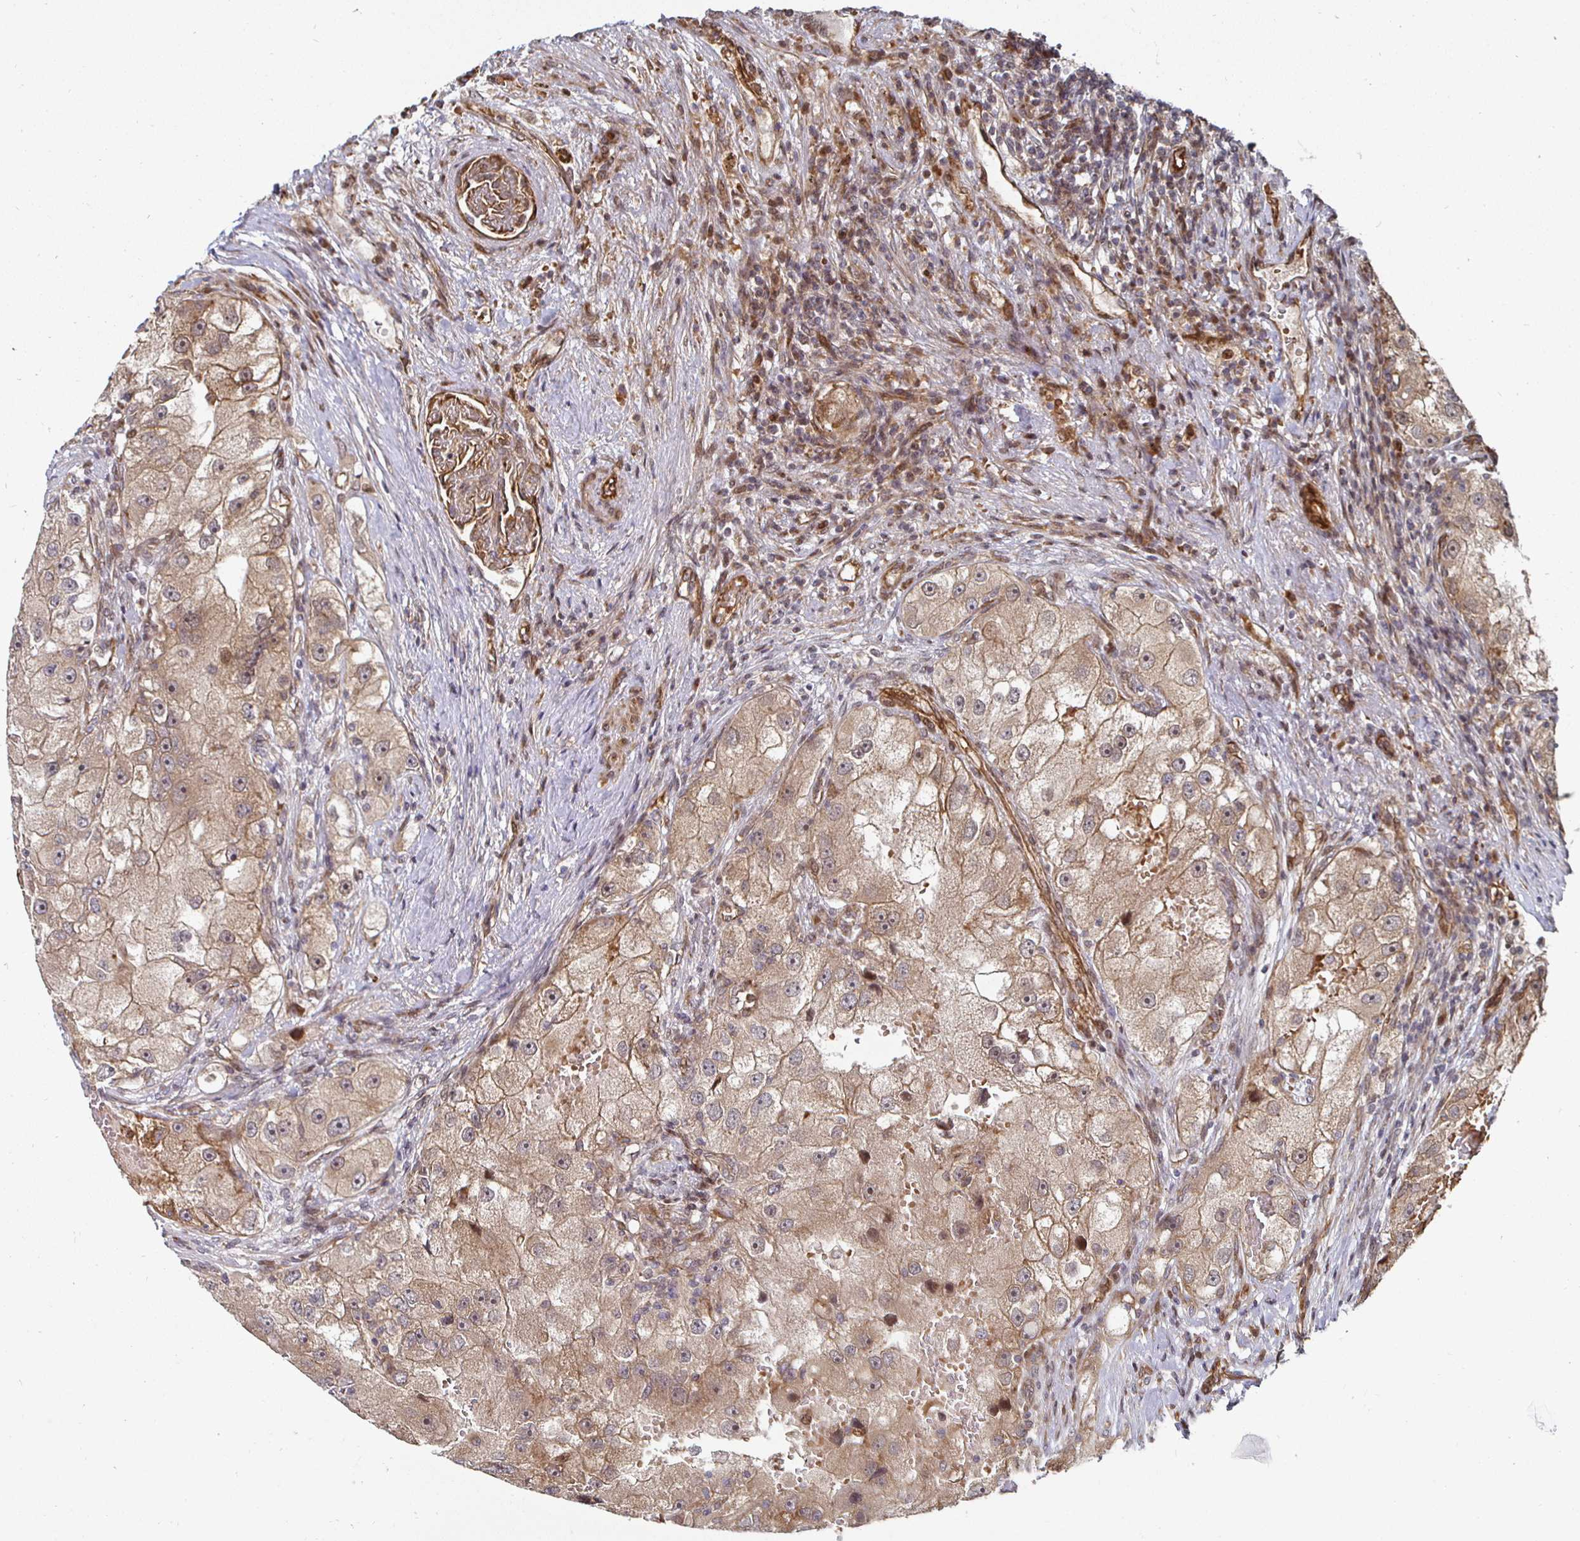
{"staining": {"intensity": "moderate", "quantity": ">75%", "location": "cytoplasmic/membranous"}, "tissue": "renal cancer", "cell_type": "Tumor cells", "image_type": "cancer", "snomed": [{"axis": "morphology", "description": "Adenocarcinoma, NOS"}, {"axis": "topography", "description": "Kidney"}], "caption": "Immunohistochemical staining of adenocarcinoma (renal) displays medium levels of moderate cytoplasmic/membranous protein positivity in approximately >75% of tumor cells.", "gene": "TBKBP1", "patient": {"sex": "male", "age": 63}}